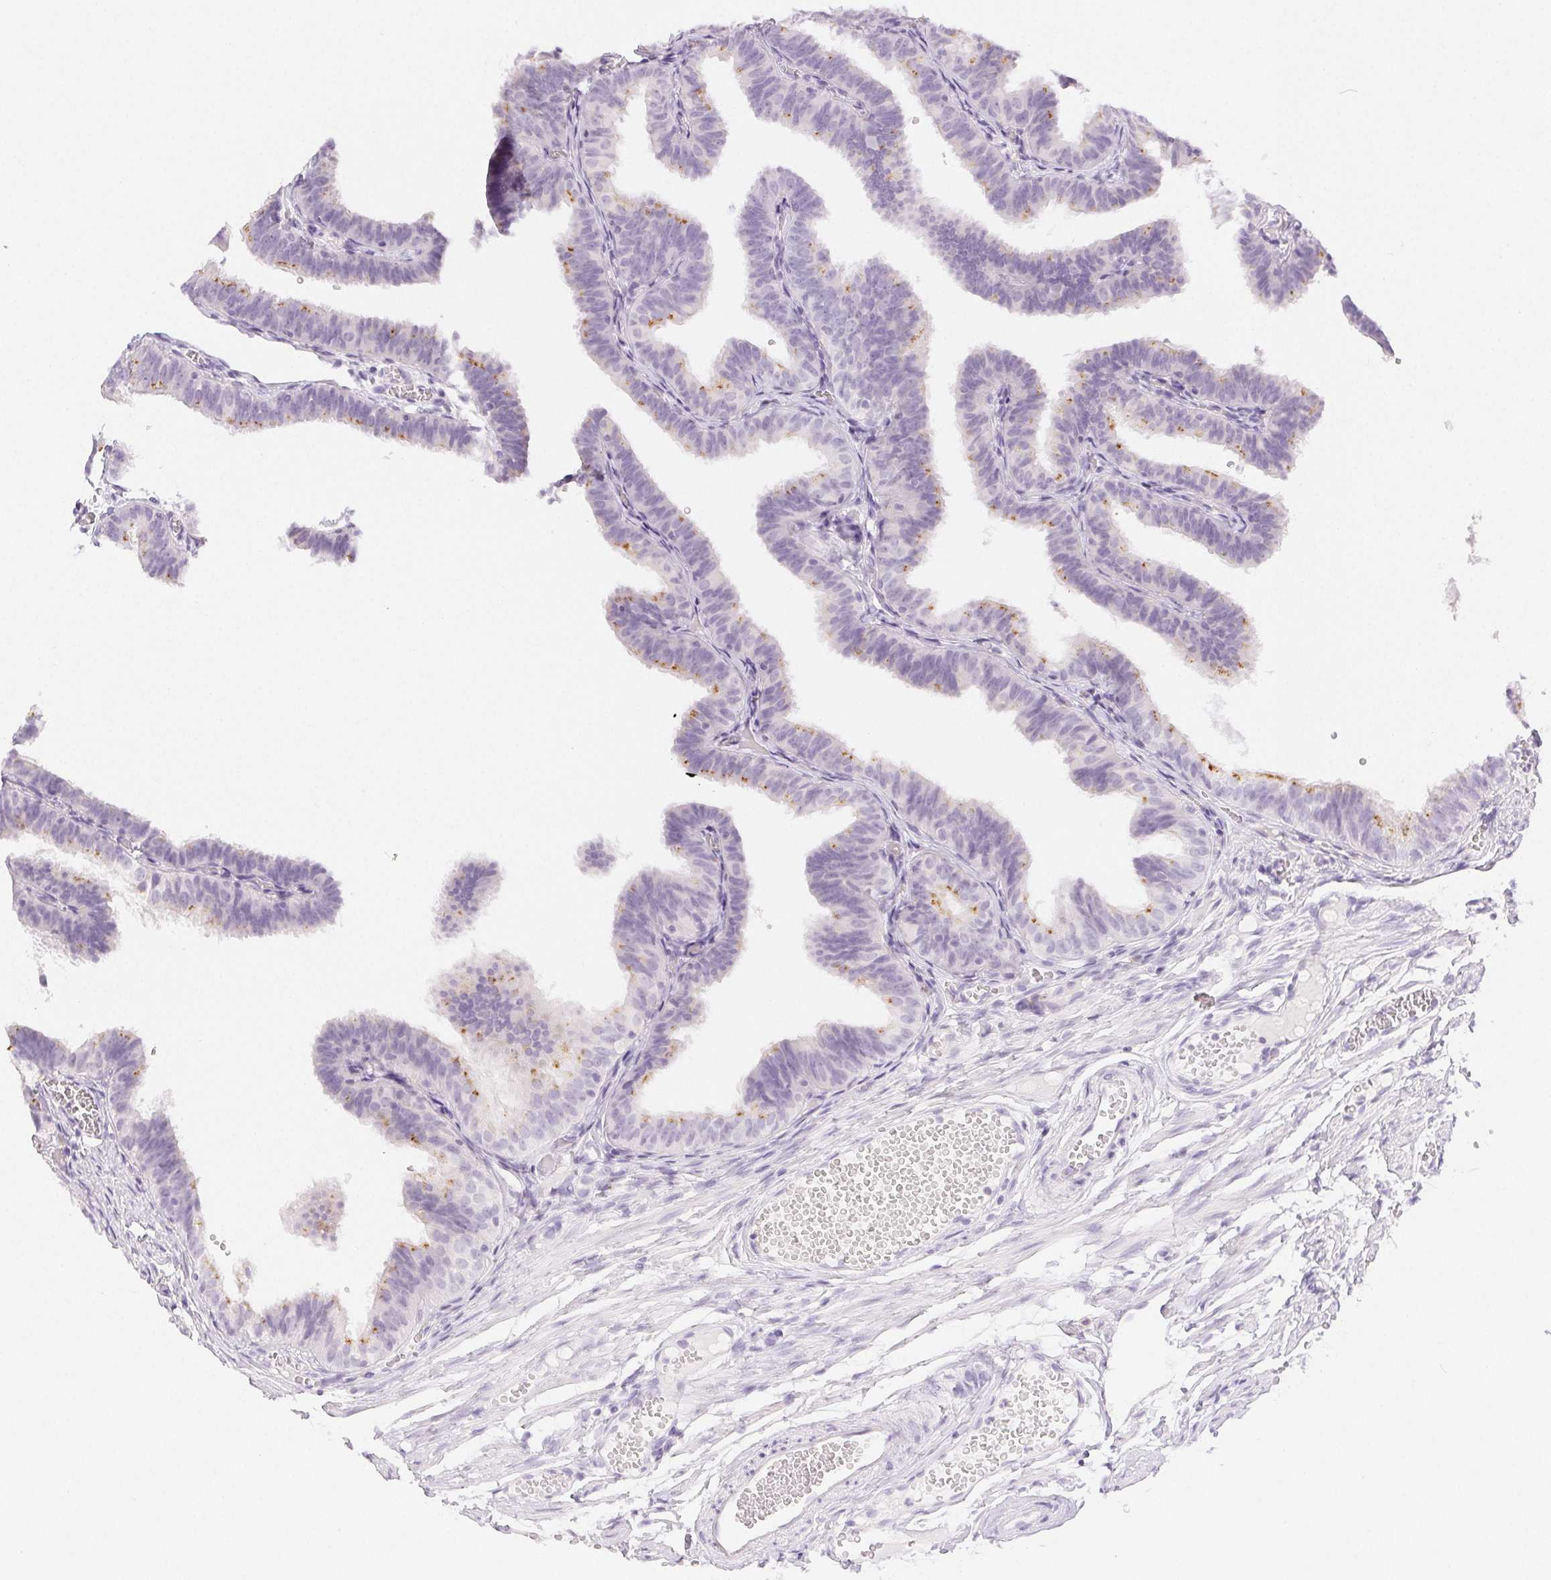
{"staining": {"intensity": "weak", "quantity": "<25%", "location": "cytoplasmic/membranous"}, "tissue": "fallopian tube", "cell_type": "Glandular cells", "image_type": "normal", "snomed": [{"axis": "morphology", "description": "Normal tissue, NOS"}, {"axis": "topography", "description": "Fallopian tube"}], "caption": "This is a micrograph of immunohistochemistry staining of benign fallopian tube, which shows no staining in glandular cells.", "gene": "SLC5A2", "patient": {"sex": "female", "age": 25}}